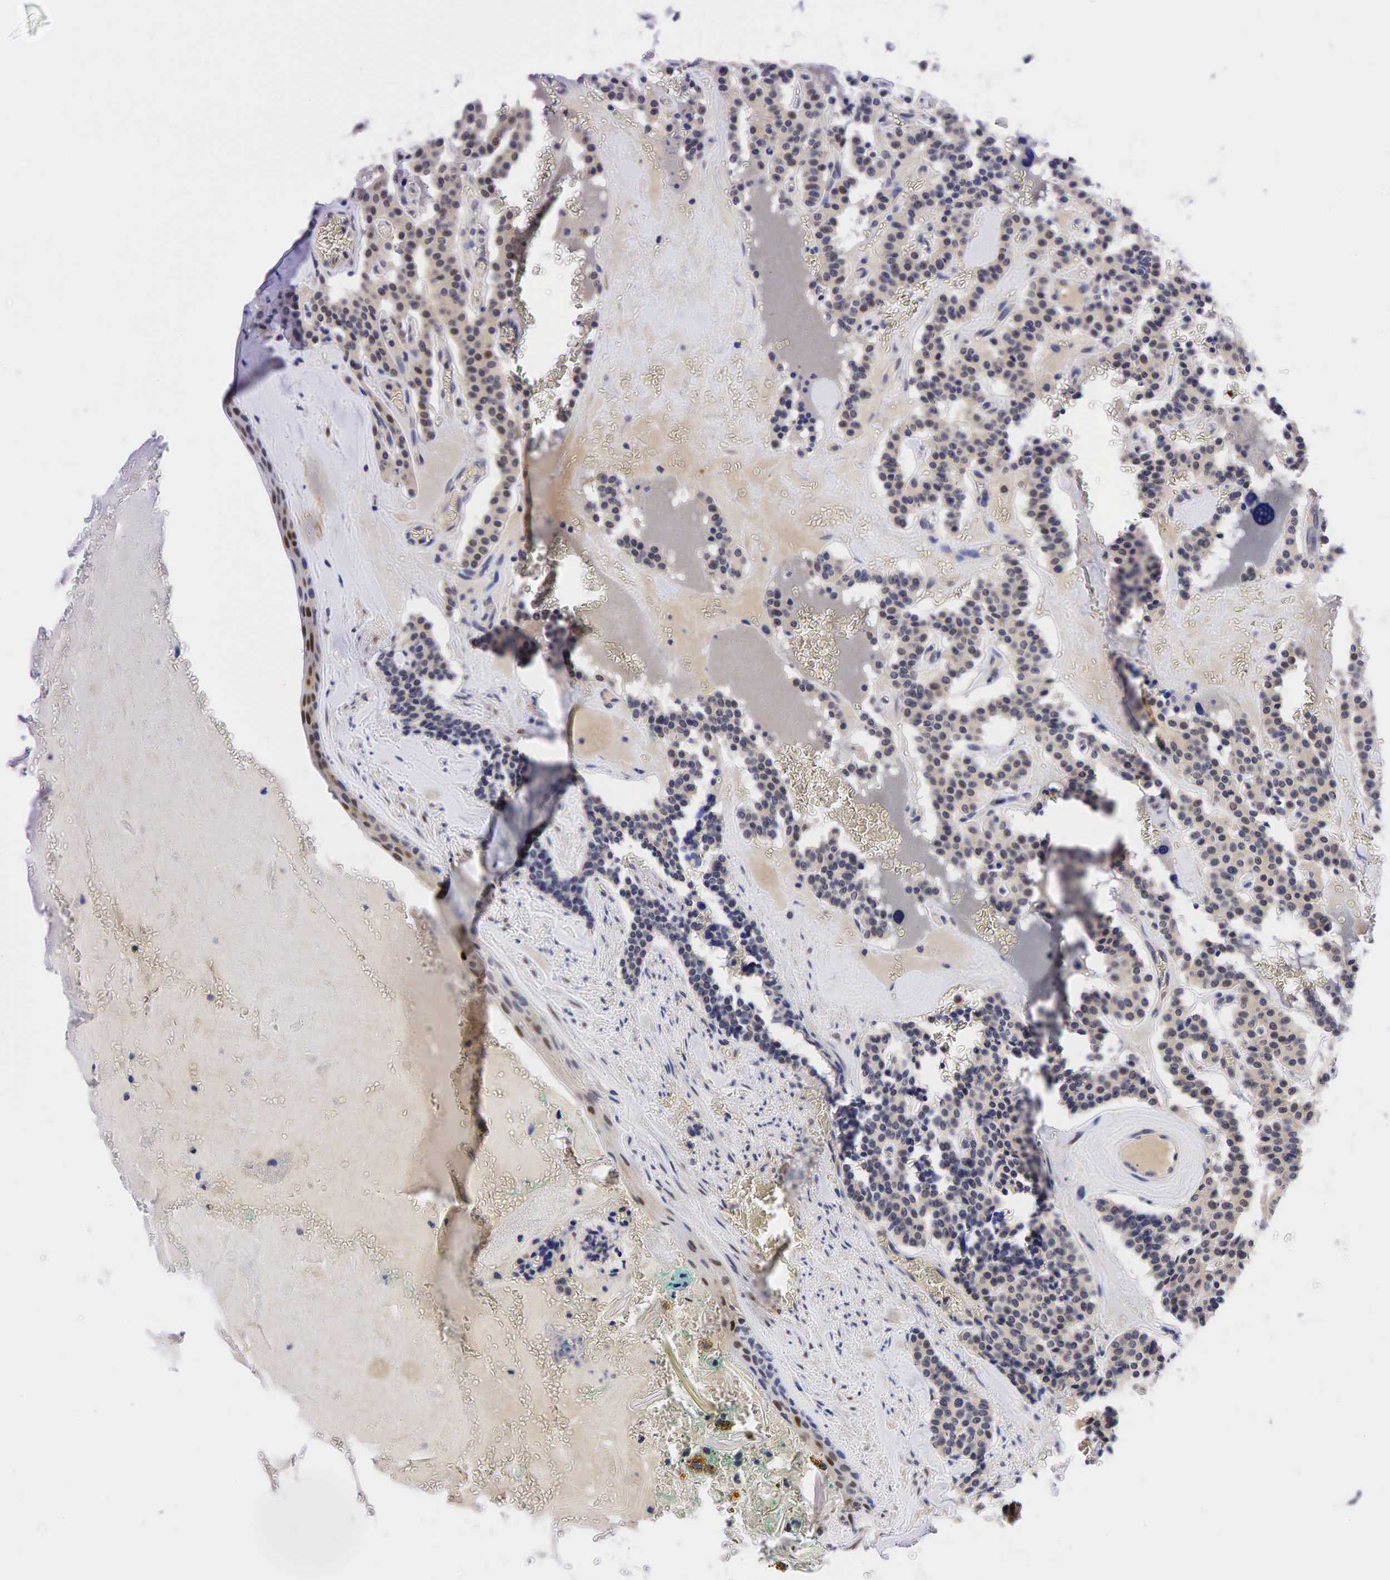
{"staining": {"intensity": "weak", "quantity": "25%-75%", "location": "nuclear"}, "tissue": "carcinoid", "cell_type": "Tumor cells", "image_type": "cancer", "snomed": [{"axis": "morphology", "description": "Carcinoid, malignant, NOS"}, {"axis": "topography", "description": "Bronchus"}], "caption": "DAB (3,3'-diaminobenzidine) immunohistochemical staining of human carcinoid (malignant) reveals weak nuclear protein staining in about 25%-75% of tumor cells.", "gene": "CCND1", "patient": {"sex": "male", "age": 55}}